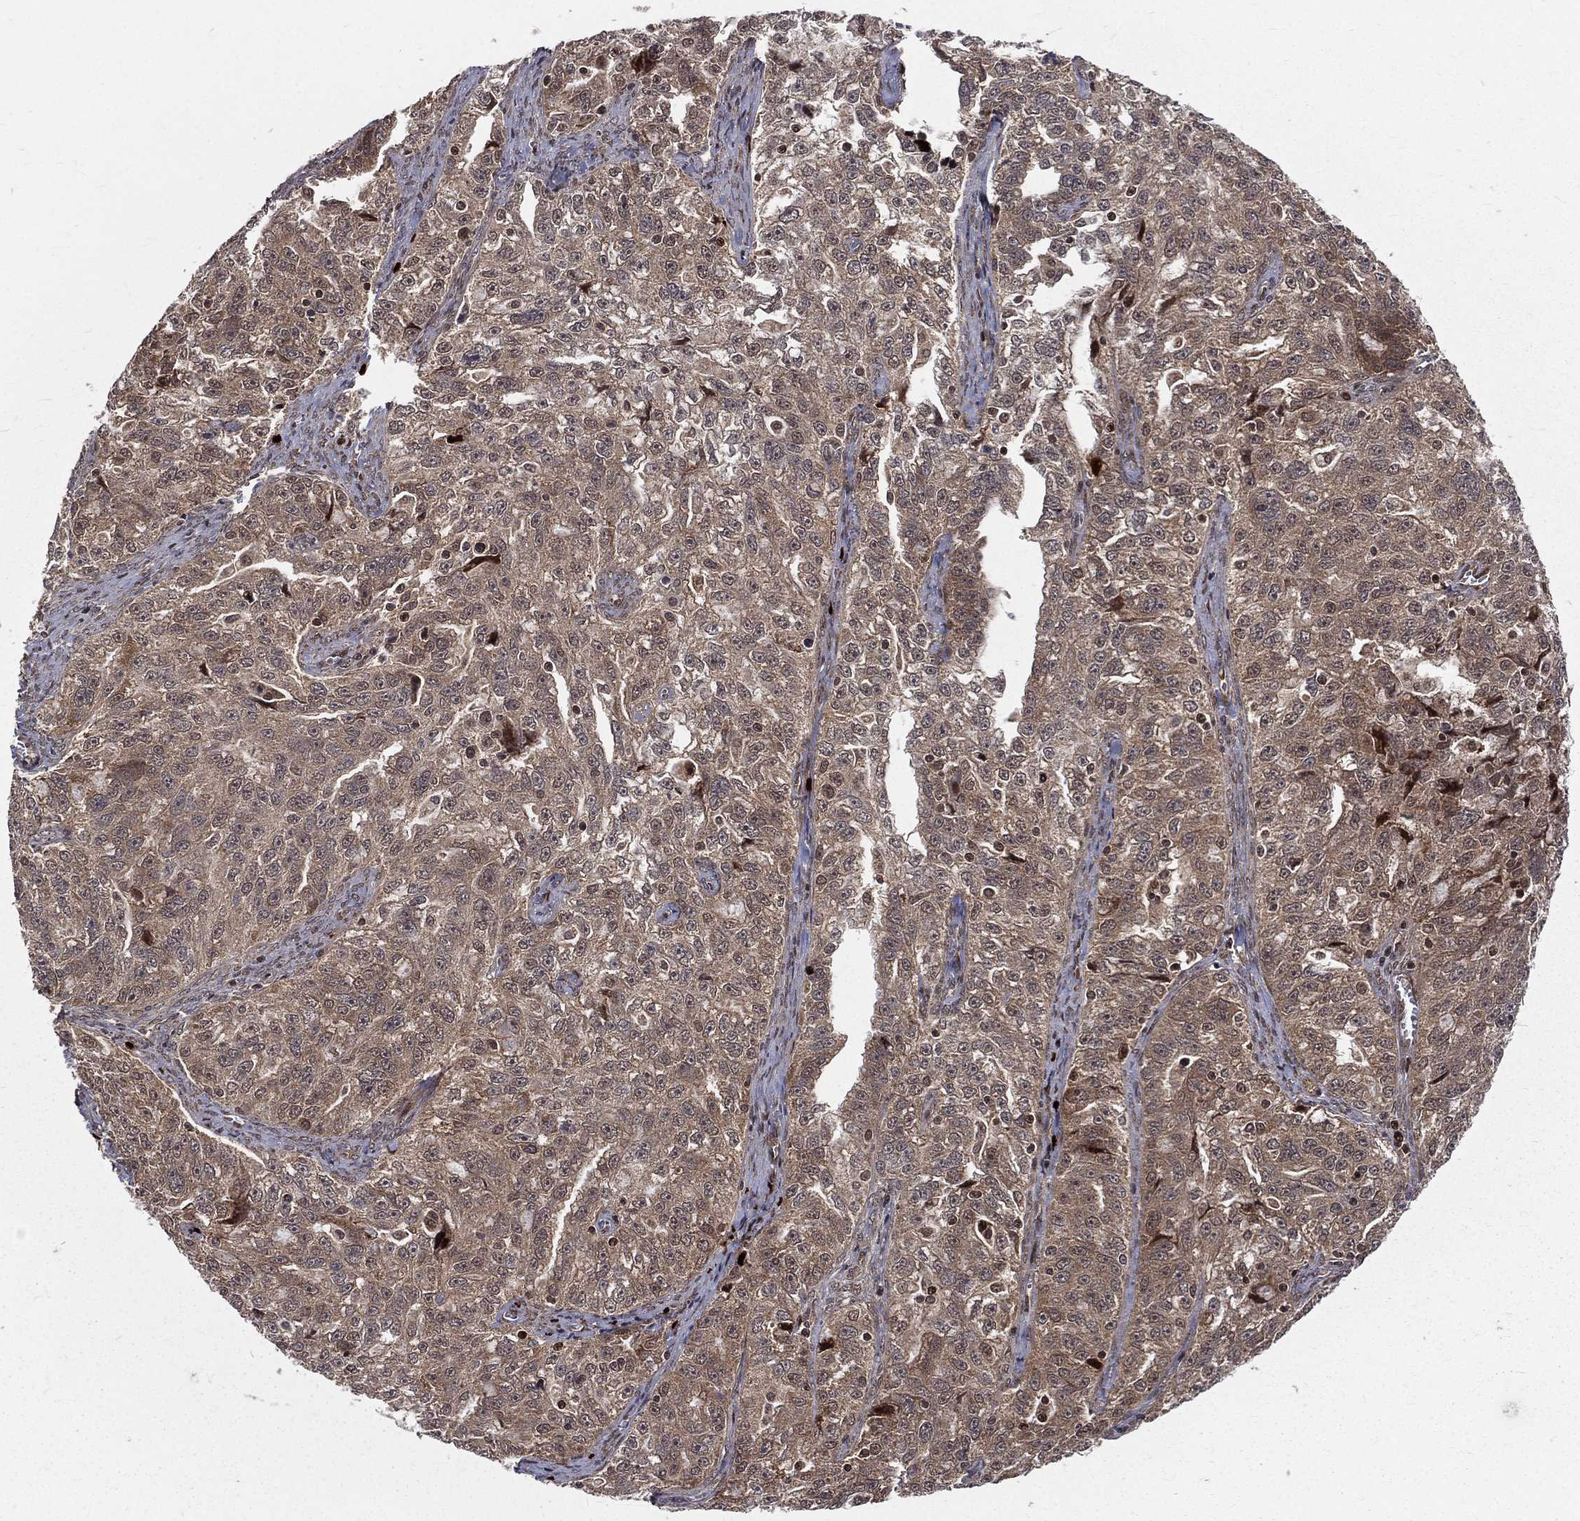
{"staining": {"intensity": "weak", "quantity": ">75%", "location": "cytoplasmic/membranous"}, "tissue": "ovarian cancer", "cell_type": "Tumor cells", "image_type": "cancer", "snomed": [{"axis": "morphology", "description": "Cystadenocarcinoma, serous, NOS"}, {"axis": "topography", "description": "Ovary"}], "caption": "Tumor cells demonstrate weak cytoplasmic/membranous staining in about >75% of cells in ovarian serous cystadenocarcinoma. The staining was performed using DAB to visualize the protein expression in brown, while the nuclei were stained in blue with hematoxylin (Magnification: 20x).", "gene": "MDM2", "patient": {"sex": "female", "age": 51}}